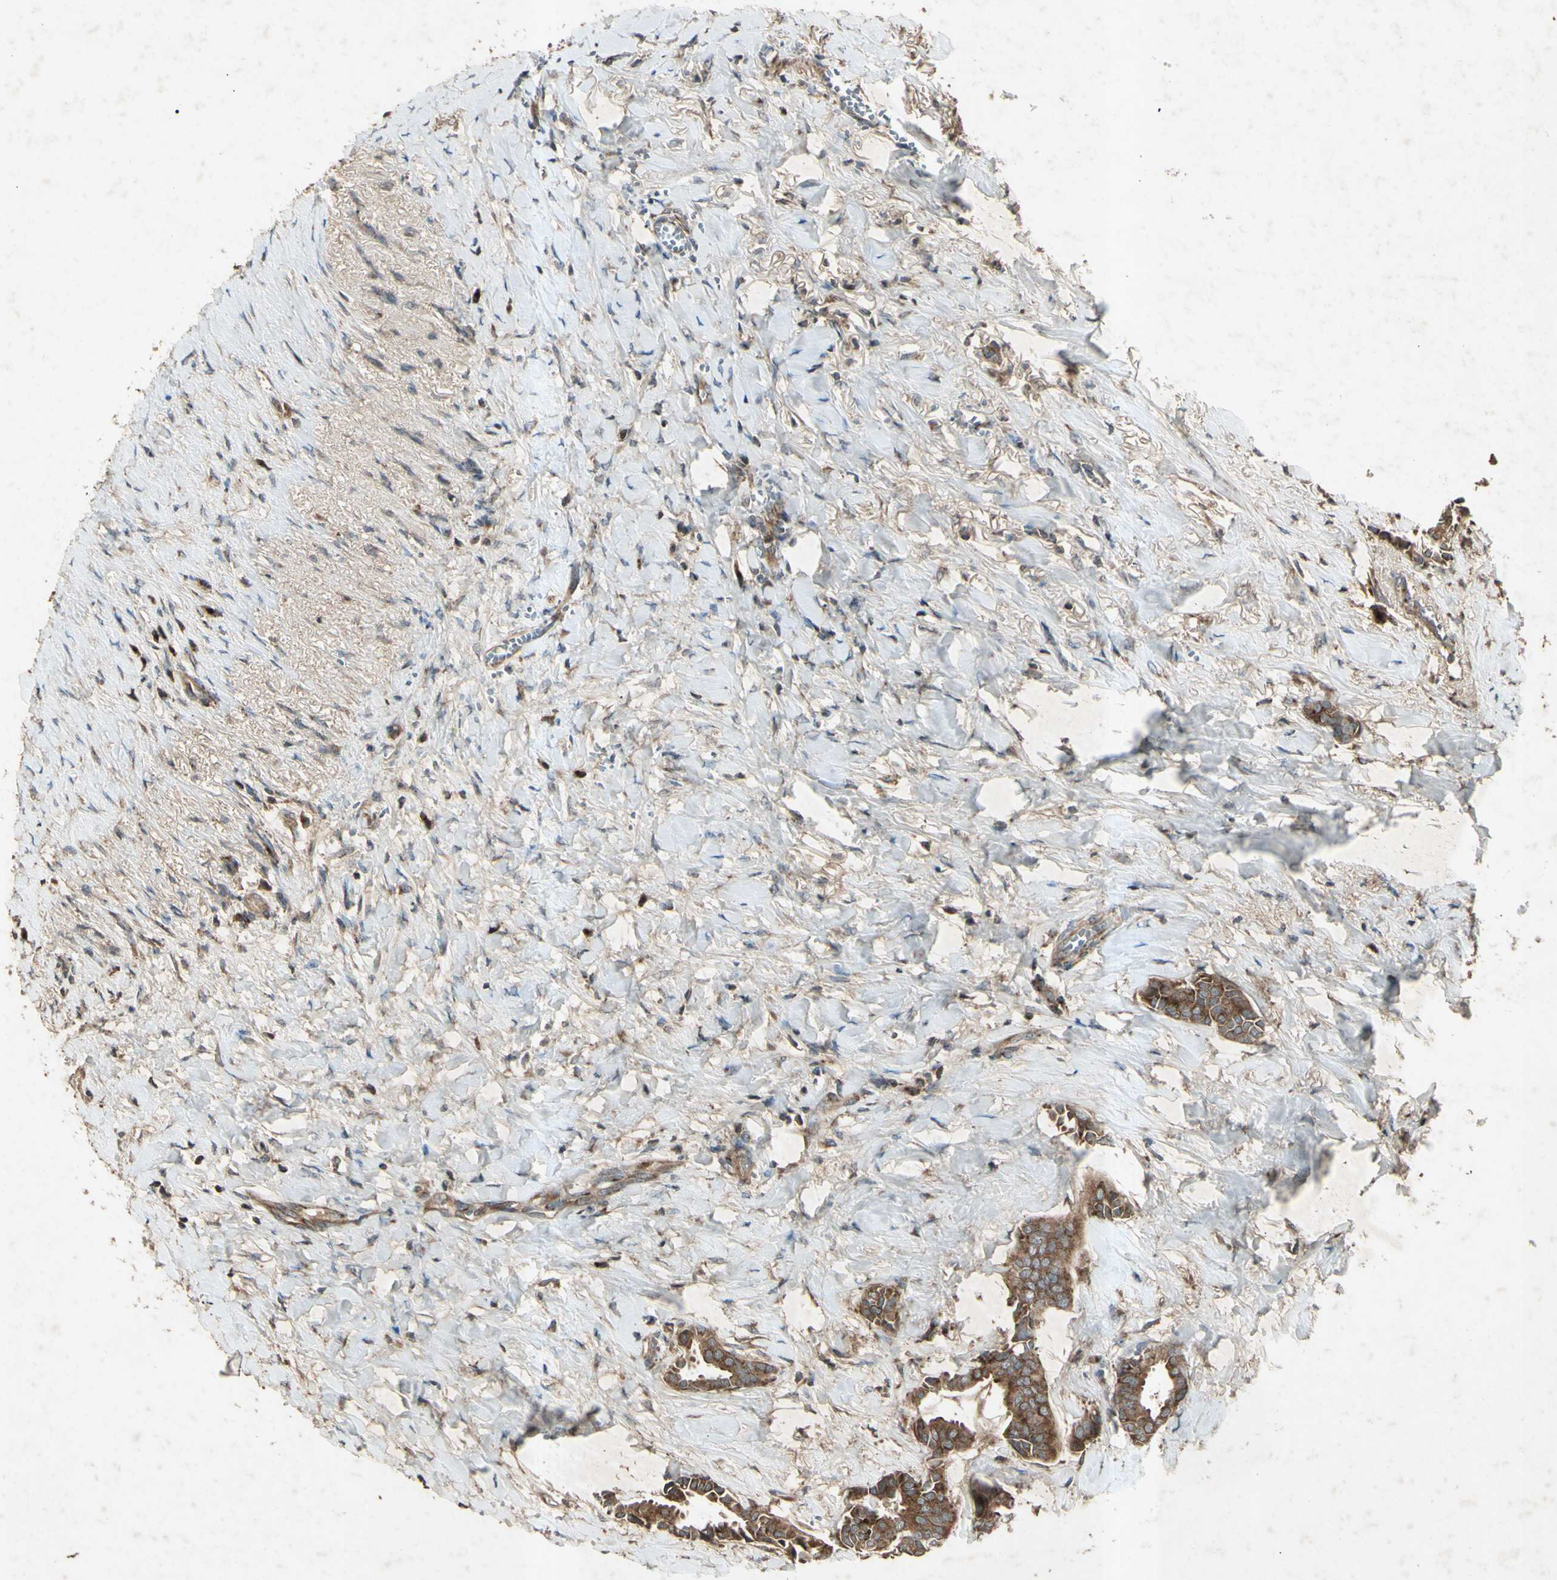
{"staining": {"intensity": "strong", "quantity": ">75%", "location": "cytoplasmic/membranous,nuclear"}, "tissue": "head and neck cancer", "cell_type": "Tumor cells", "image_type": "cancer", "snomed": [{"axis": "morphology", "description": "Adenocarcinoma, NOS"}, {"axis": "topography", "description": "Salivary gland"}, {"axis": "topography", "description": "Head-Neck"}], "caption": "Human adenocarcinoma (head and neck) stained with a protein marker demonstrates strong staining in tumor cells.", "gene": "AP1G1", "patient": {"sex": "female", "age": 59}}